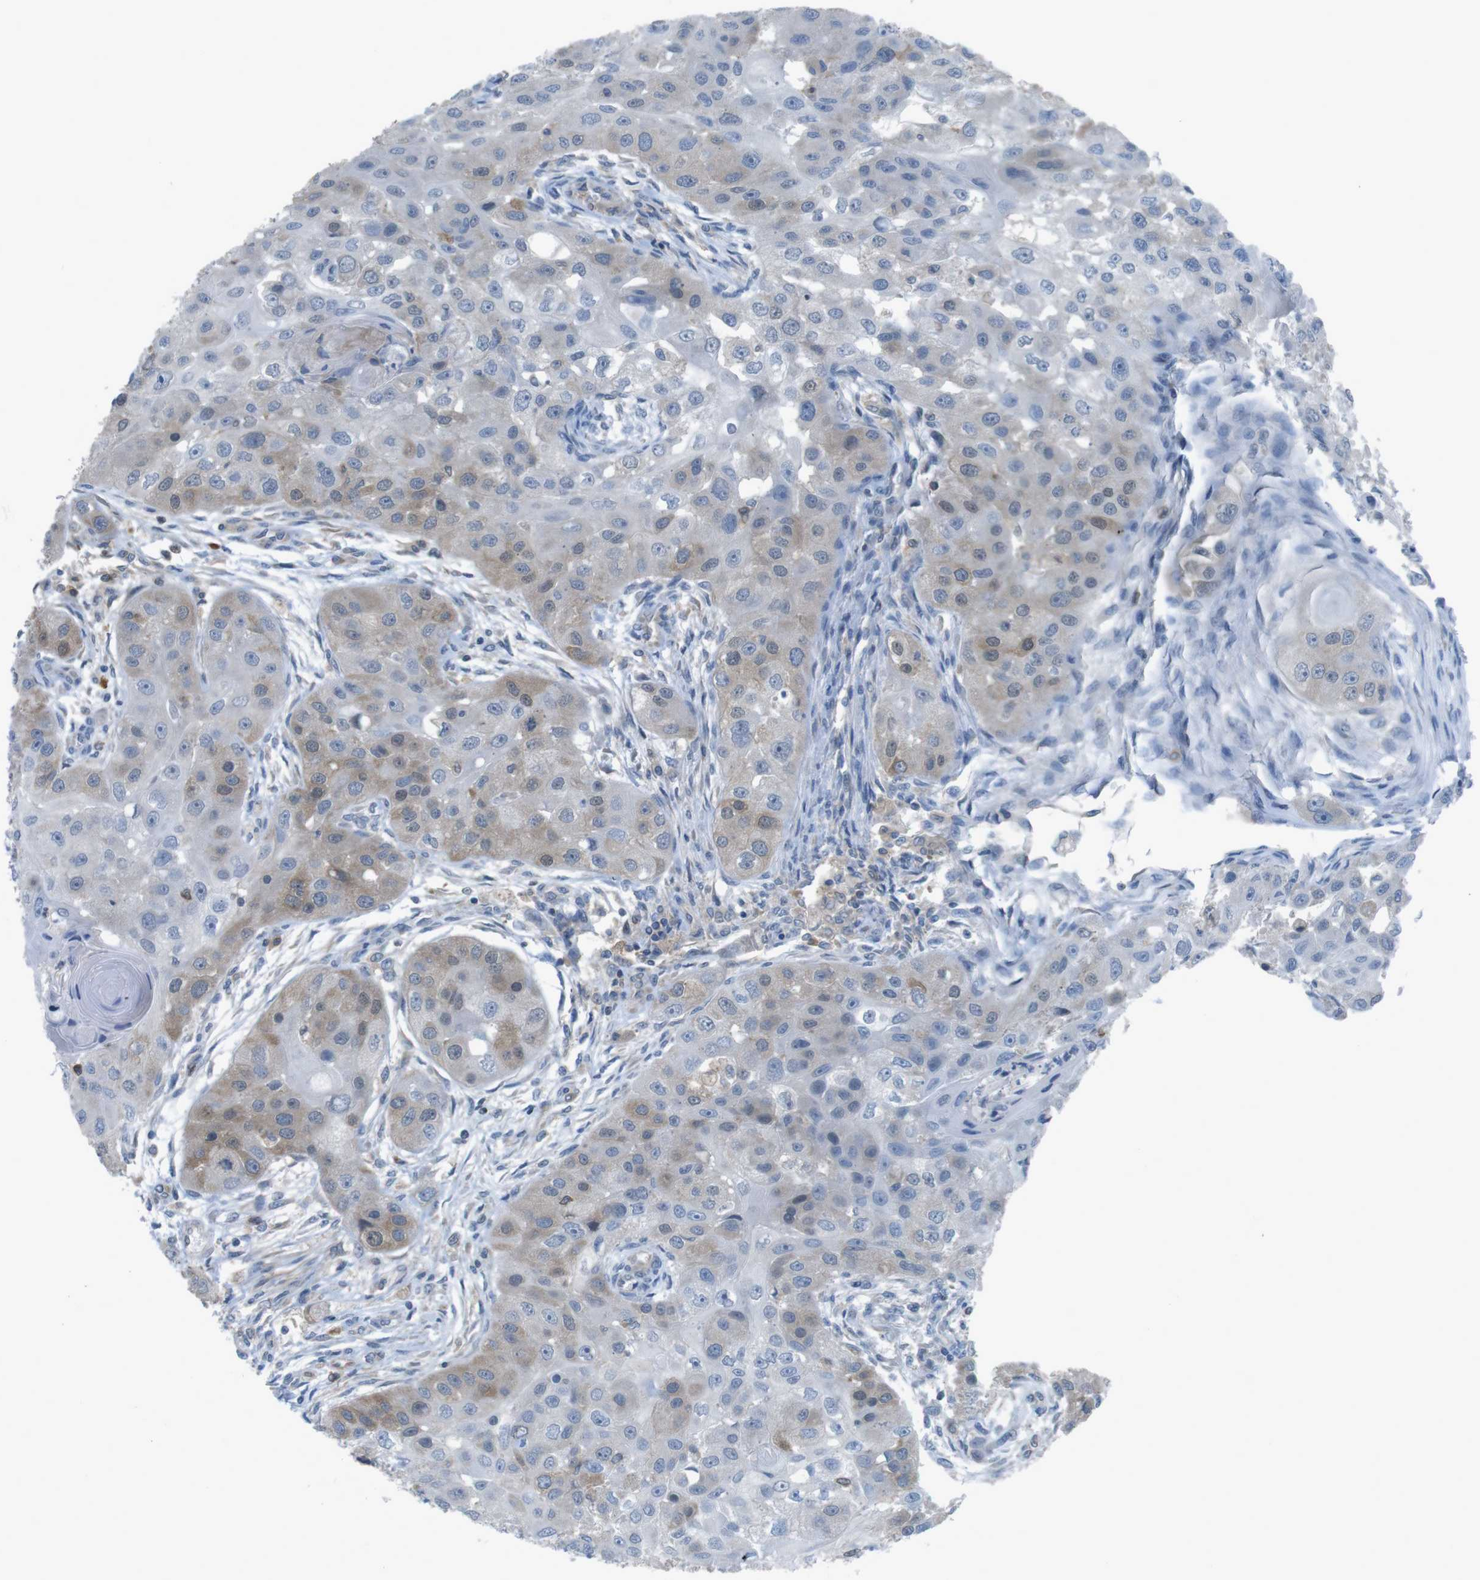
{"staining": {"intensity": "weak", "quantity": "25%-75%", "location": "cytoplasmic/membranous"}, "tissue": "head and neck cancer", "cell_type": "Tumor cells", "image_type": "cancer", "snomed": [{"axis": "morphology", "description": "Normal tissue, NOS"}, {"axis": "morphology", "description": "Squamous cell carcinoma, NOS"}, {"axis": "topography", "description": "Skeletal muscle"}, {"axis": "topography", "description": "Head-Neck"}], "caption": "Squamous cell carcinoma (head and neck) stained for a protein (brown) demonstrates weak cytoplasmic/membranous positive positivity in approximately 25%-75% of tumor cells.", "gene": "MTHFD1", "patient": {"sex": "male", "age": 51}}